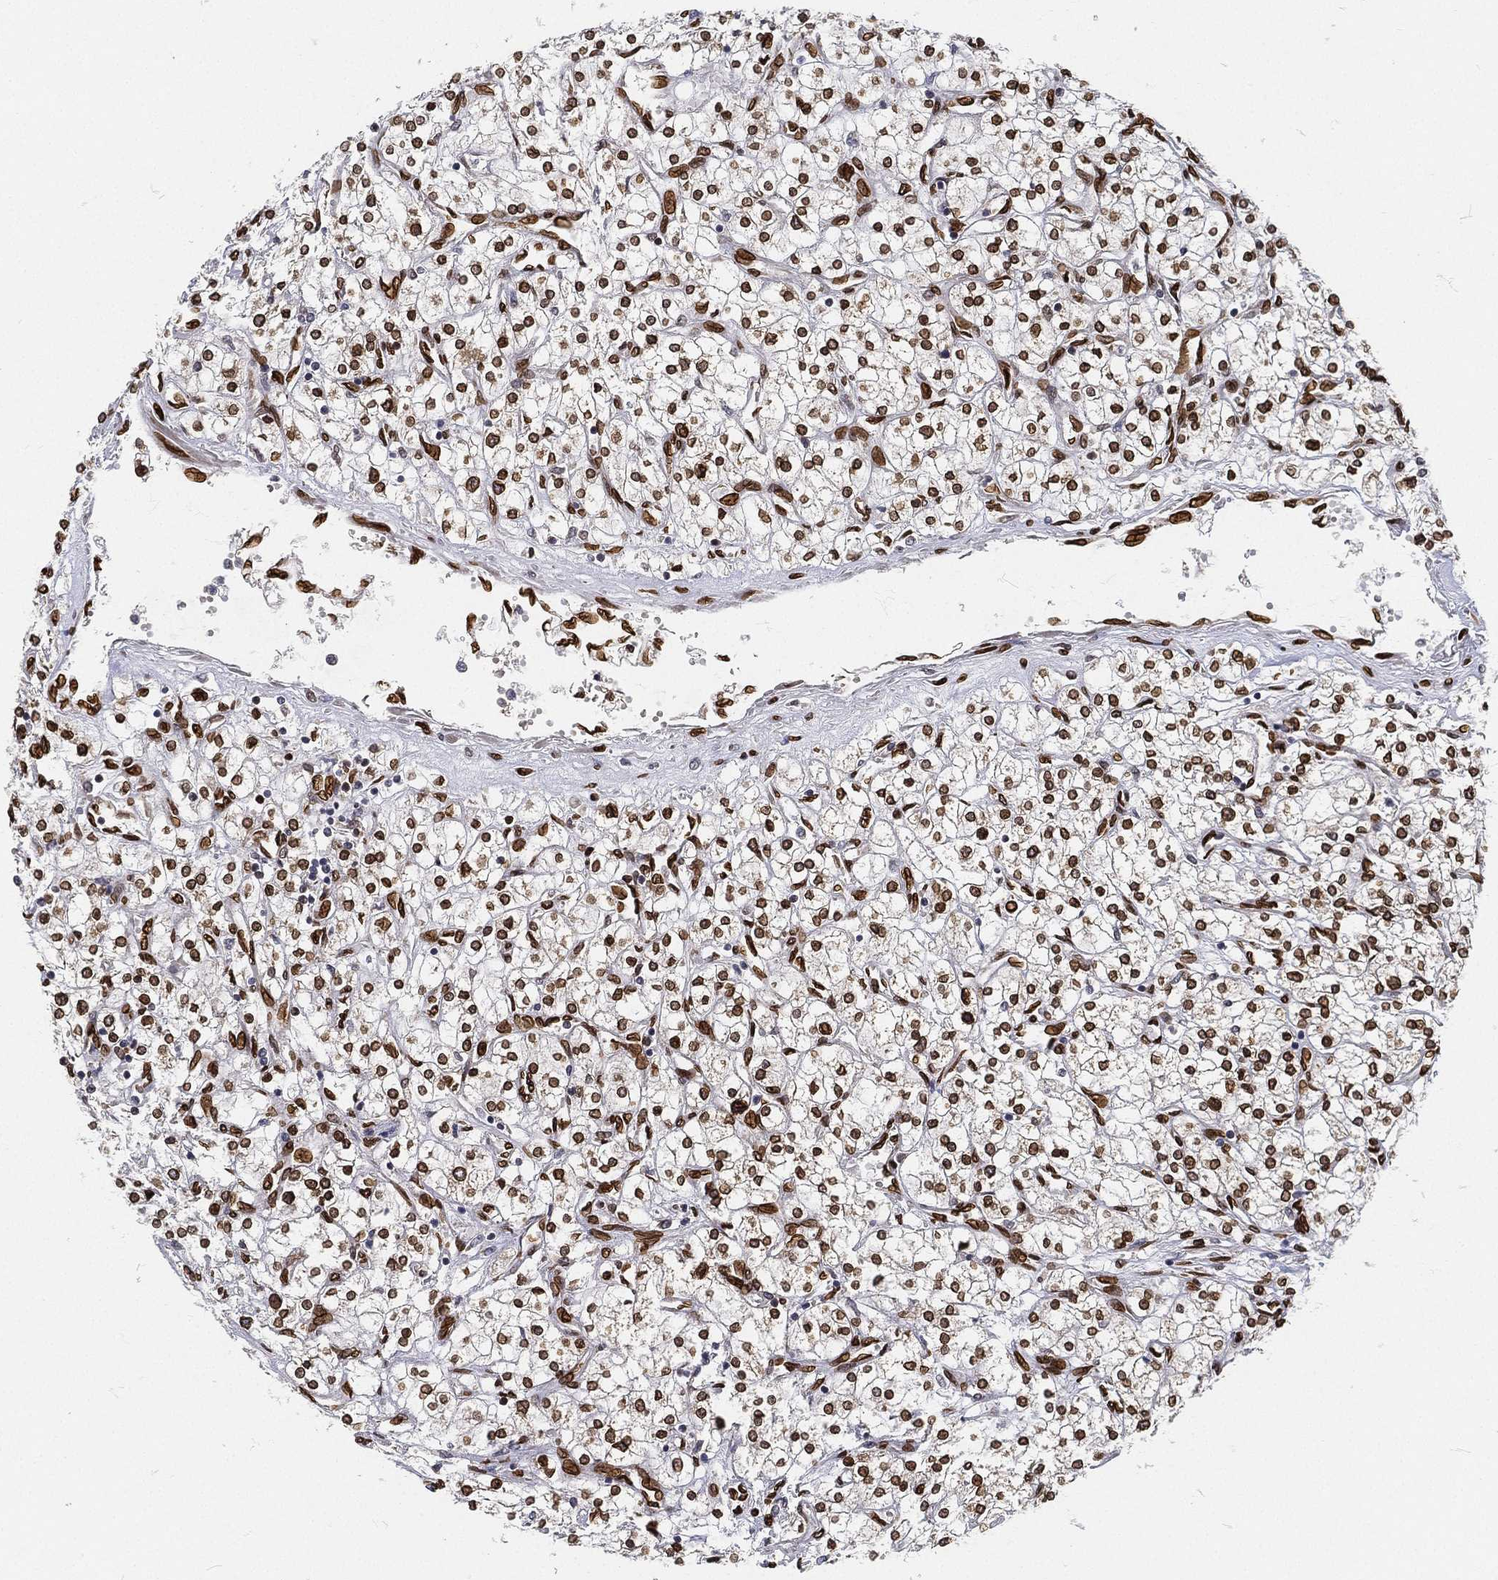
{"staining": {"intensity": "strong", "quantity": ">75%", "location": "cytoplasmic/membranous,nuclear"}, "tissue": "renal cancer", "cell_type": "Tumor cells", "image_type": "cancer", "snomed": [{"axis": "morphology", "description": "Adenocarcinoma, NOS"}, {"axis": "topography", "description": "Kidney"}], "caption": "A micrograph of human renal cancer stained for a protein displays strong cytoplasmic/membranous and nuclear brown staining in tumor cells.", "gene": "PALB2", "patient": {"sex": "male", "age": 80}}